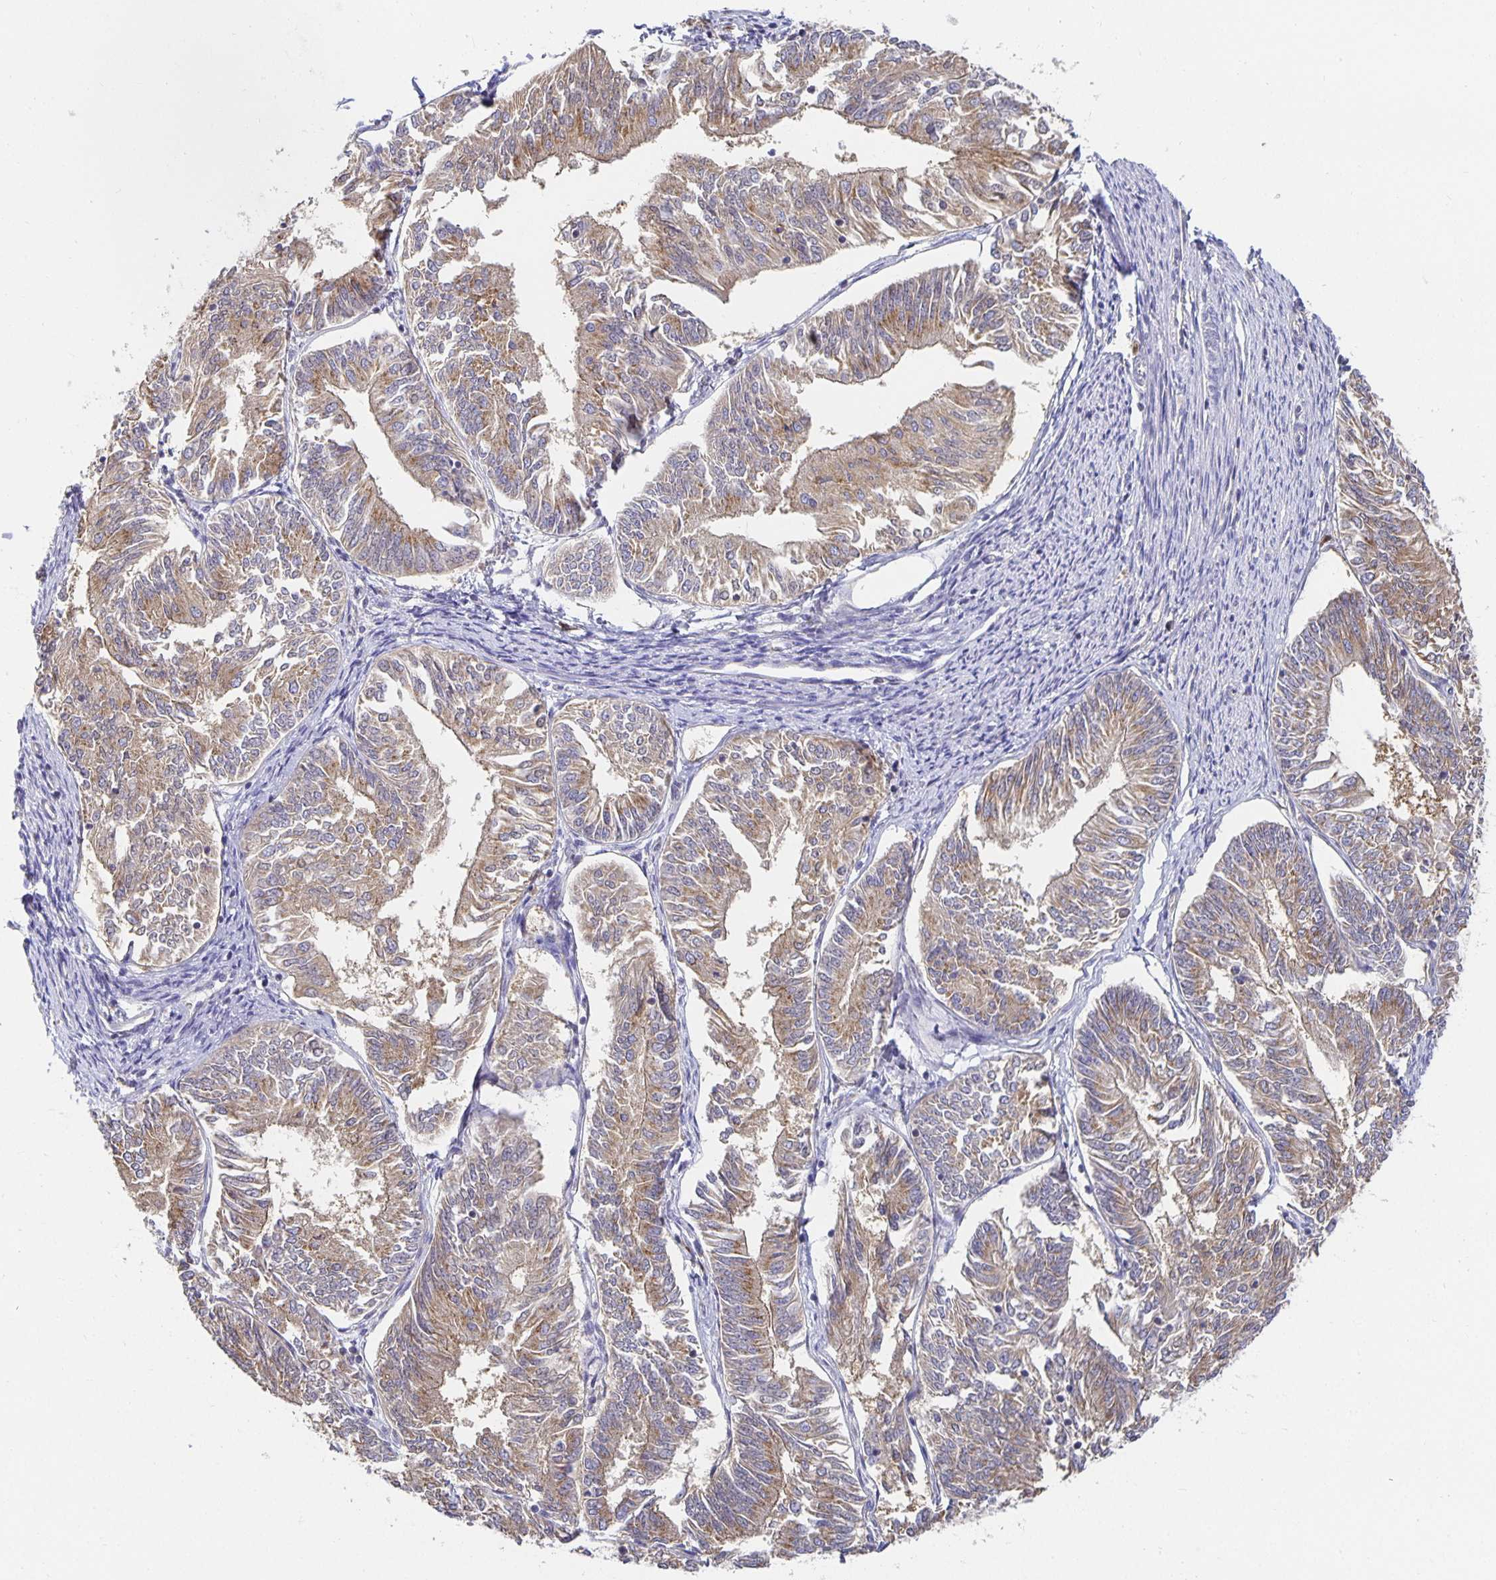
{"staining": {"intensity": "weak", "quantity": ">75%", "location": "cytoplasmic/membranous"}, "tissue": "endometrial cancer", "cell_type": "Tumor cells", "image_type": "cancer", "snomed": [{"axis": "morphology", "description": "Adenocarcinoma, NOS"}, {"axis": "topography", "description": "Endometrium"}], "caption": "Endometrial cancer was stained to show a protein in brown. There is low levels of weak cytoplasmic/membranous staining in about >75% of tumor cells.", "gene": "USO1", "patient": {"sex": "female", "age": 58}}